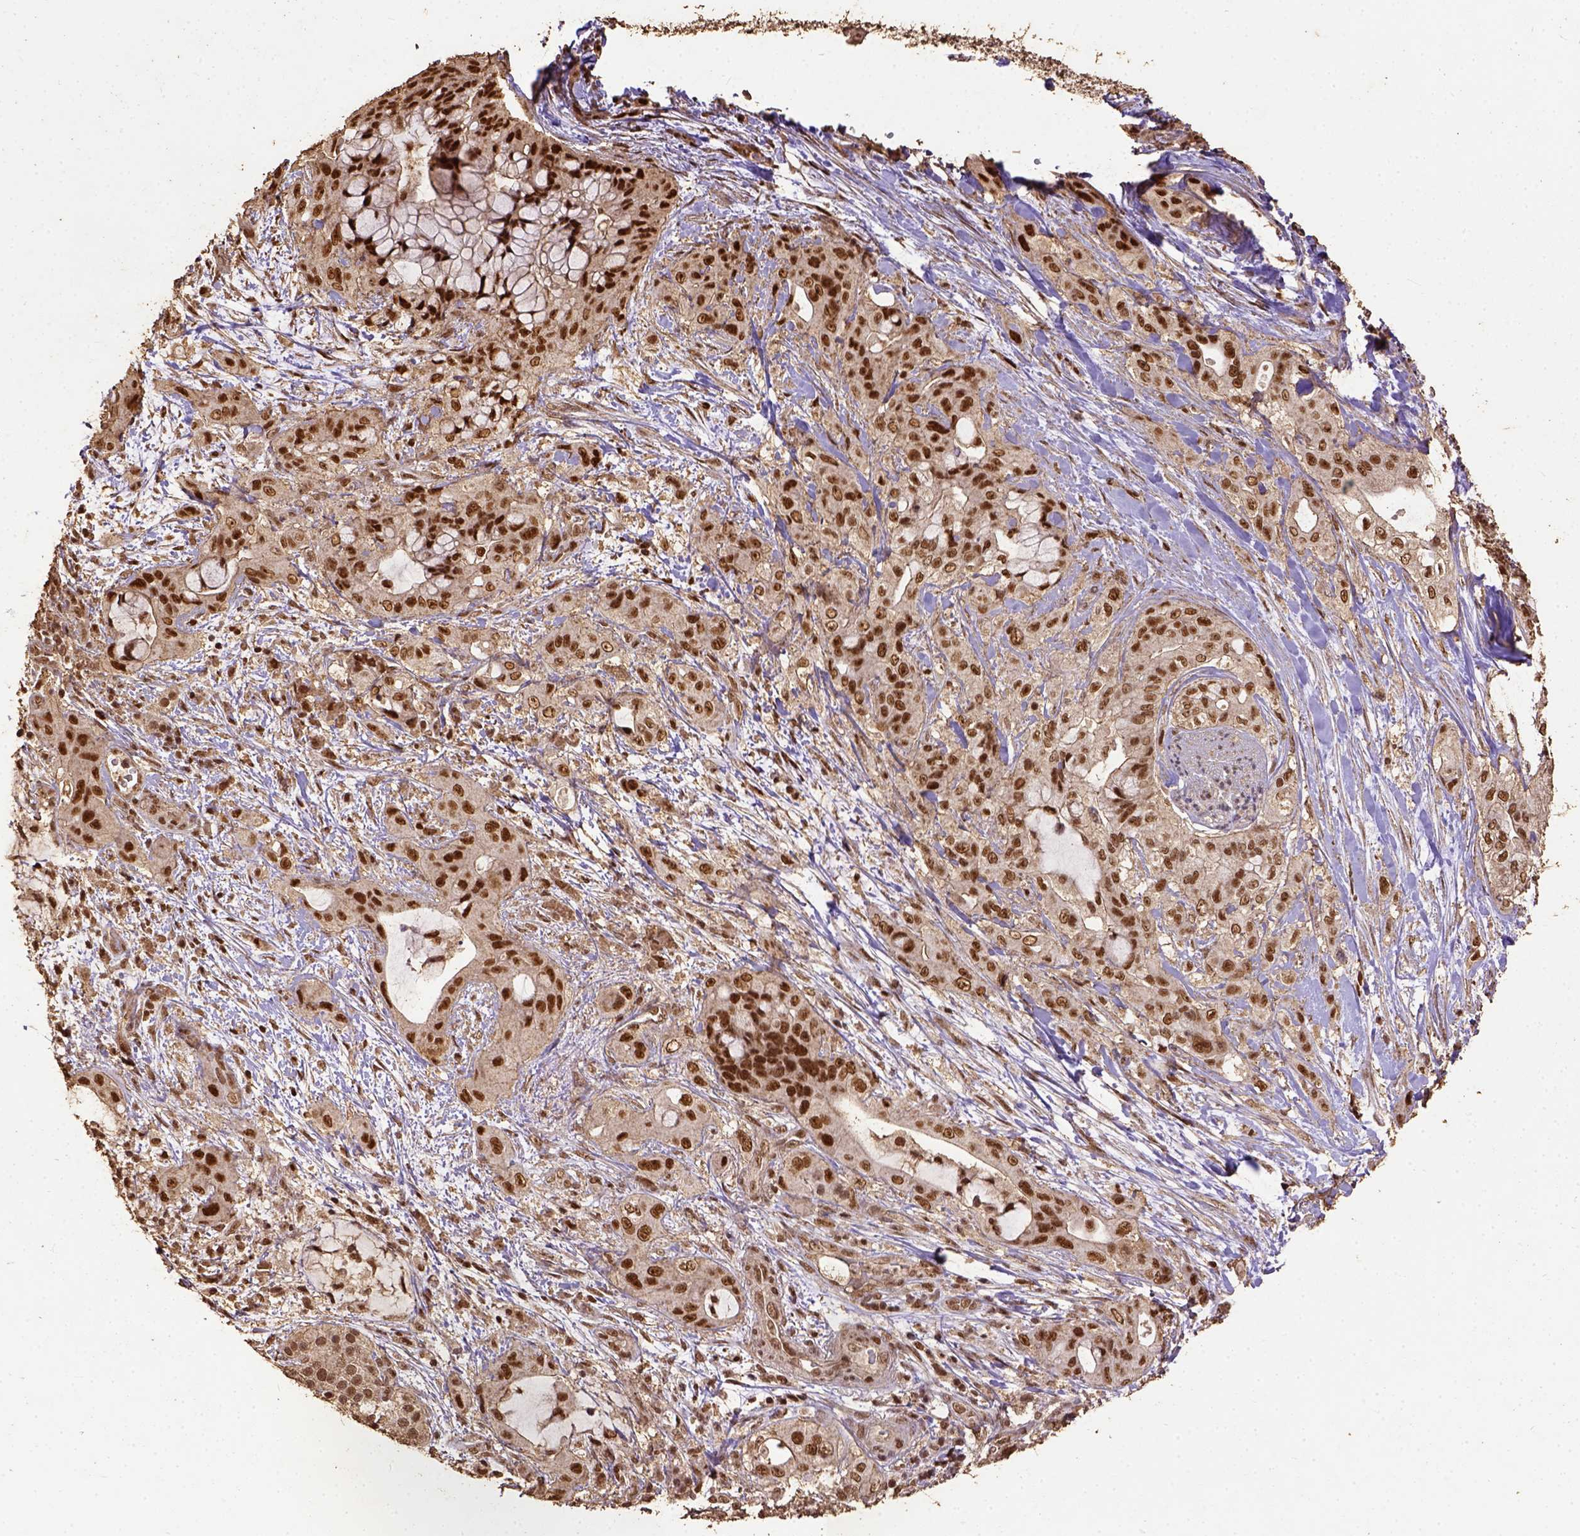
{"staining": {"intensity": "moderate", "quantity": ">75%", "location": "nuclear"}, "tissue": "pancreatic cancer", "cell_type": "Tumor cells", "image_type": "cancer", "snomed": [{"axis": "morphology", "description": "Adenocarcinoma, NOS"}, {"axis": "topography", "description": "Pancreas"}], "caption": "Immunohistochemistry (IHC) histopathology image of human pancreatic cancer (adenocarcinoma) stained for a protein (brown), which demonstrates medium levels of moderate nuclear positivity in approximately >75% of tumor cells.", "gene": "NACC1", "patient": {"sex": "male", "age": 71}}